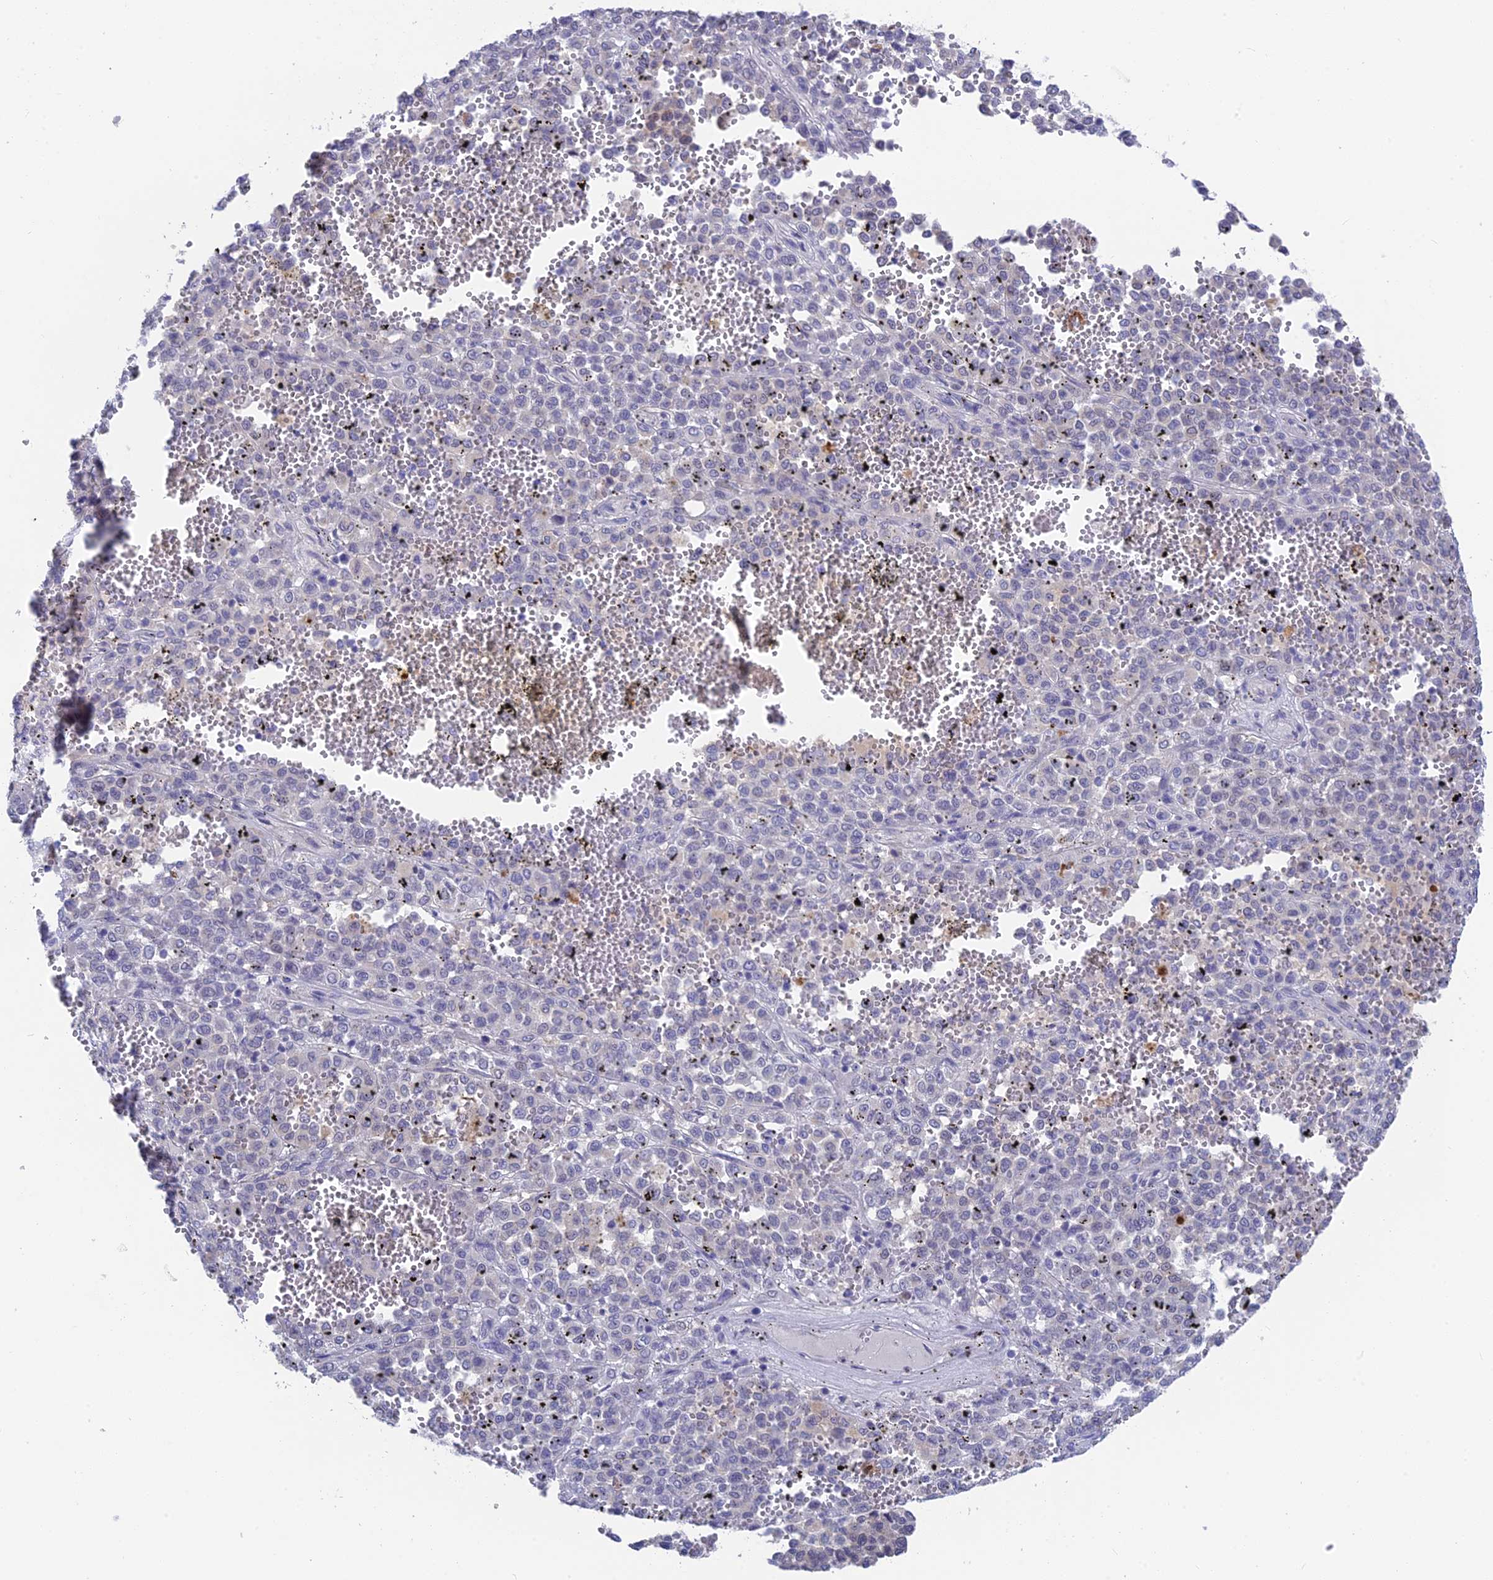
{"staining": {"intensity": "negative", "quantity": "none", "location": "none"}, "tissue": "melanoma", "cell_type": "Tumor cells", "image_type": "cancer", "snomed": [{"axis": "morphology", "description": "Malignant melanoma, Metastatic site"}, {"axis": "topography", "description": "Pancreas"}], "caption": "High magnification brightfield microscopy of malignant melanoma (metastatic site) stained with DAB (3,3'-diaminobenzidine) (brown) and counterstained with hematoxylin (blue): tumor cells show no significant positivity.", "gene": "SNTN", "patient": {"sex": "female", "age": 30}}